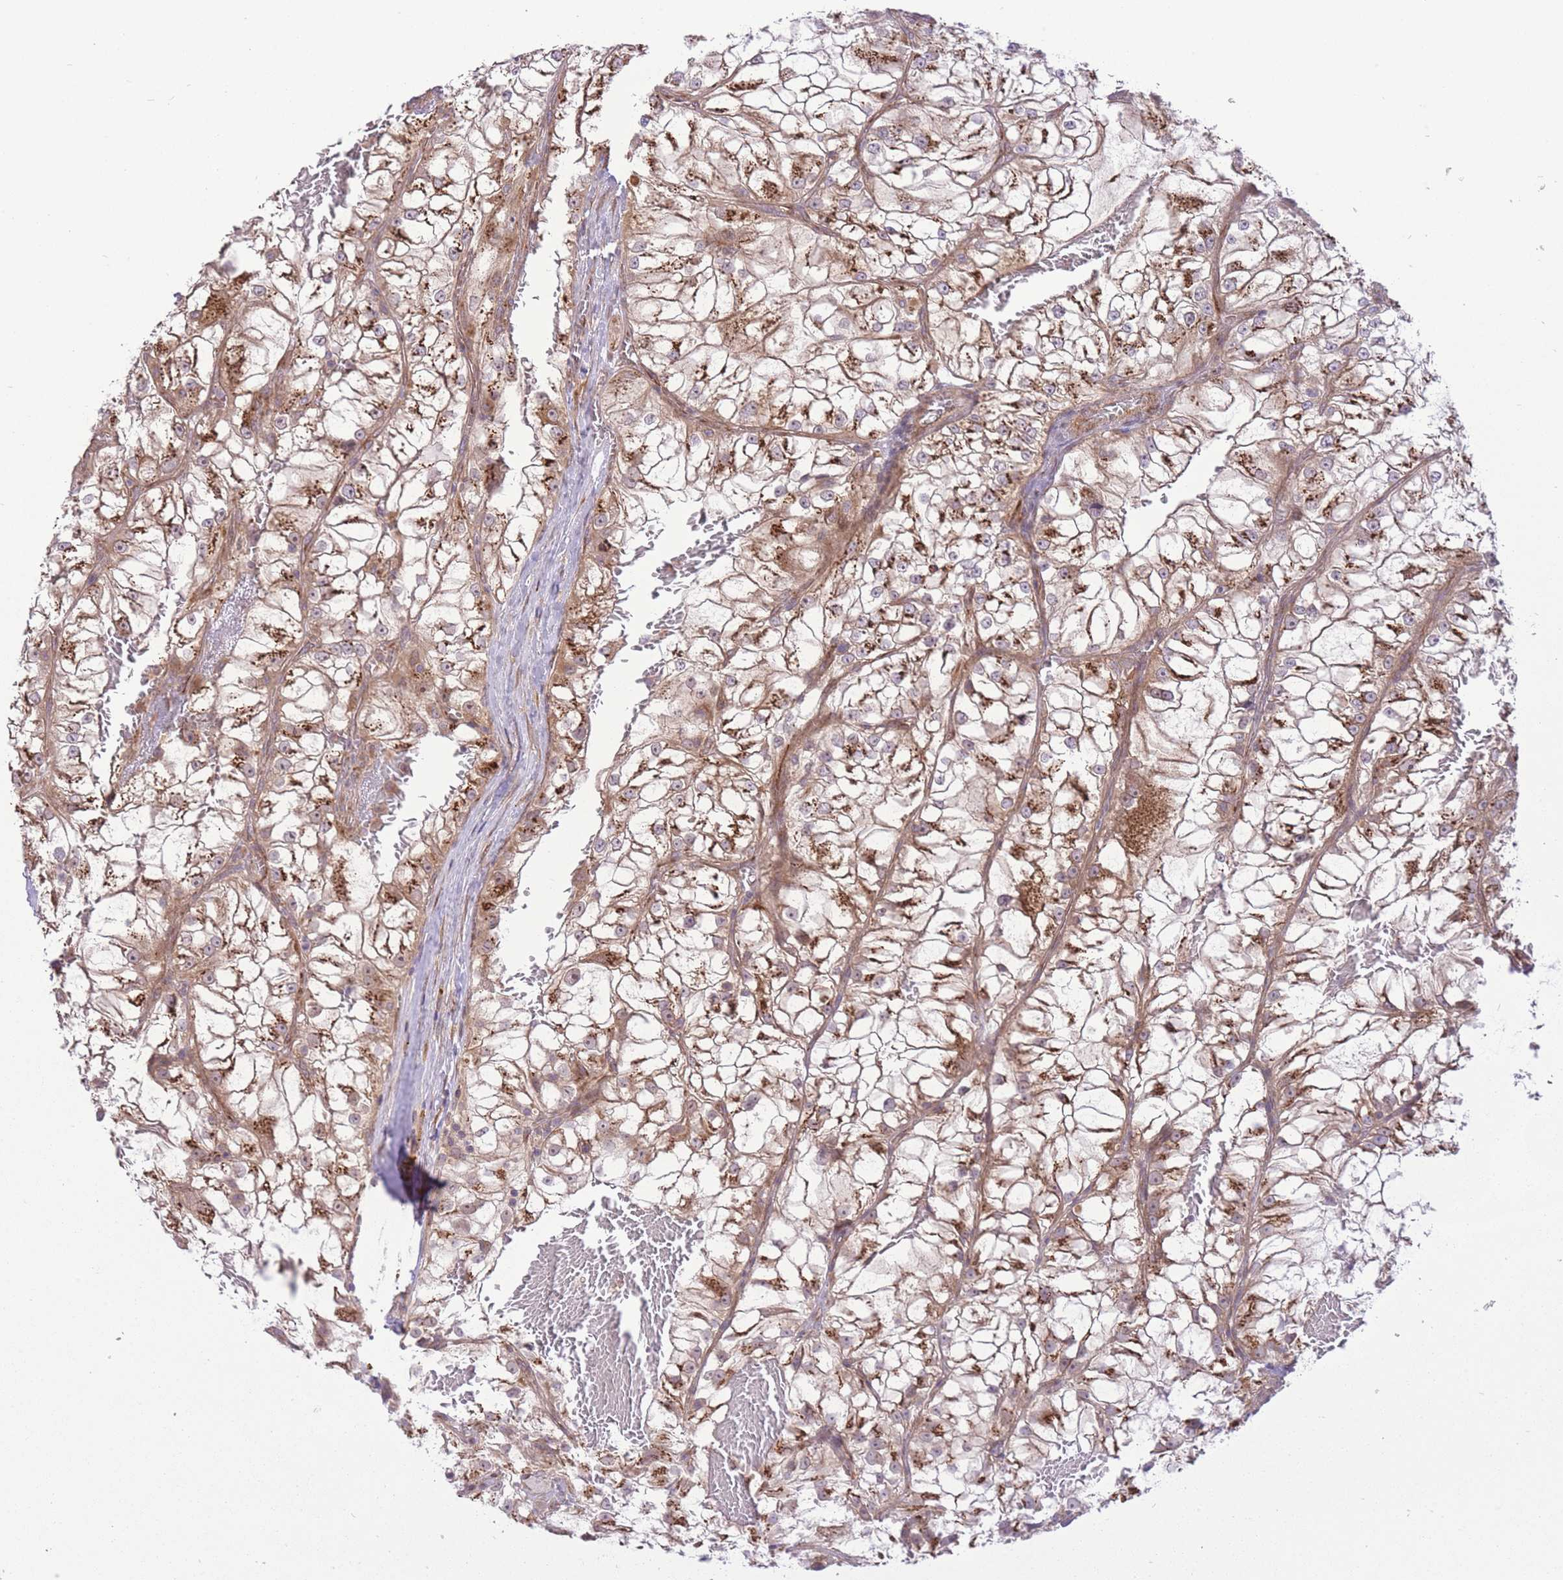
{"staining": {"intensity": "strong", "quantity": "25%-75%", "location": "cytoplasmic/membranous"}, "tissue": "renal cancer", "cell_type": "Tumor cells", "image_type": "cancer", "snomed": [{"axis": "morphology", "description": "Adenocarcinoma, NOS"}, {"axis": "topography", "description": "Kidney"}], "caption": "Immunohistochemistry (DAB) staining of human renal adenocarcinoma displays strong cytoplasmic/membranous protein expression in about 25%-75% of tumor cells.", "gene": "ZBED5", "patient": {"sex": "female", "age": 72}}